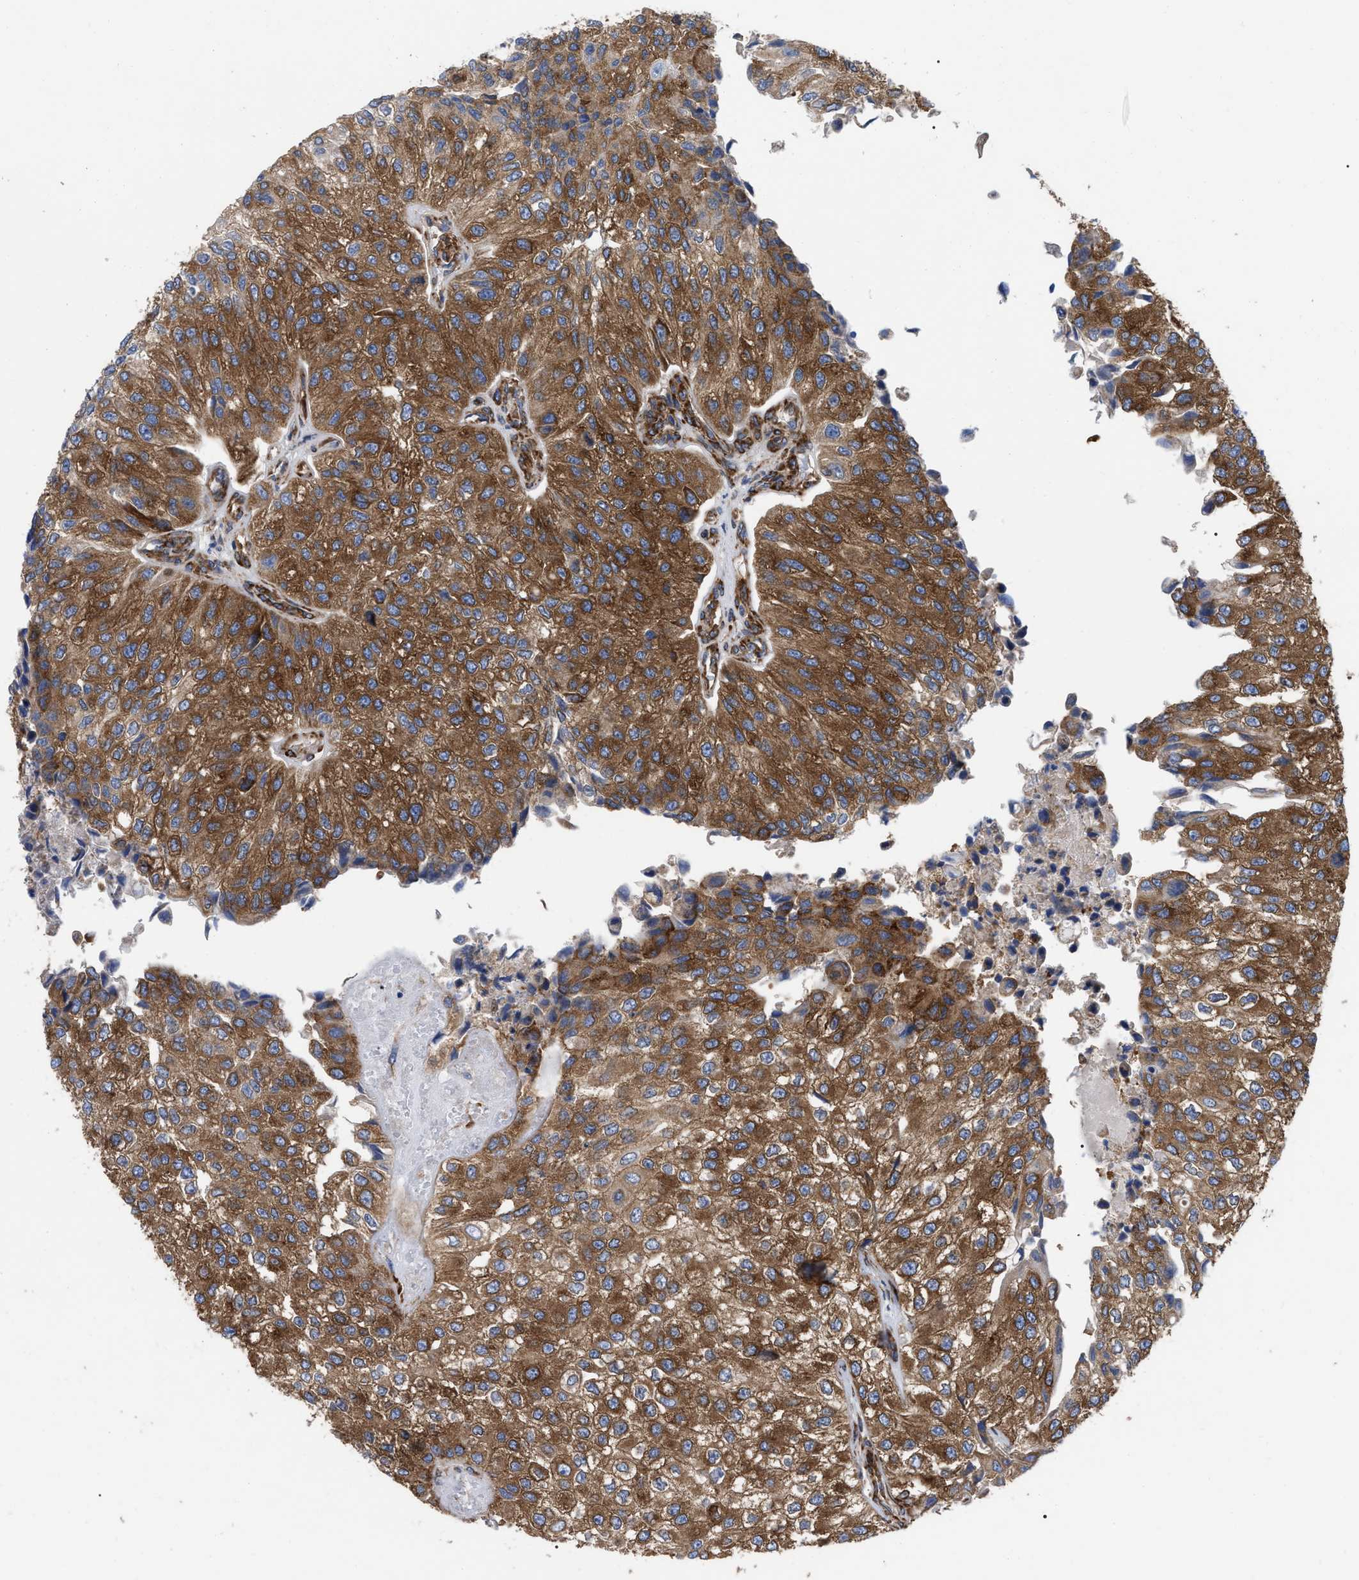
{"staining": {"intensity": "strong", "quantity": ">75%", "location": "cytoplasmic/membranous"}, "tissue": "urothelial cancer", "cell_type": "Tumor cells", "image_type": "cancer", "snomed": [{"axis": "morphology", "description": "Urothelial carcinoma, High grade"}, {"axis": "topography", "description": "Kidney"}, {"axis": "topography", "description": "Urinary bladder"}], "caption": "About >75% of tumor cells in urothelial carcinoma (high-grade) show strong cytoplasmic/membranous protein positivity as visualized by brown immunohistochemical staining.", "gene": "FAM120A", "patient": {"sex": "male", "age": 77}}